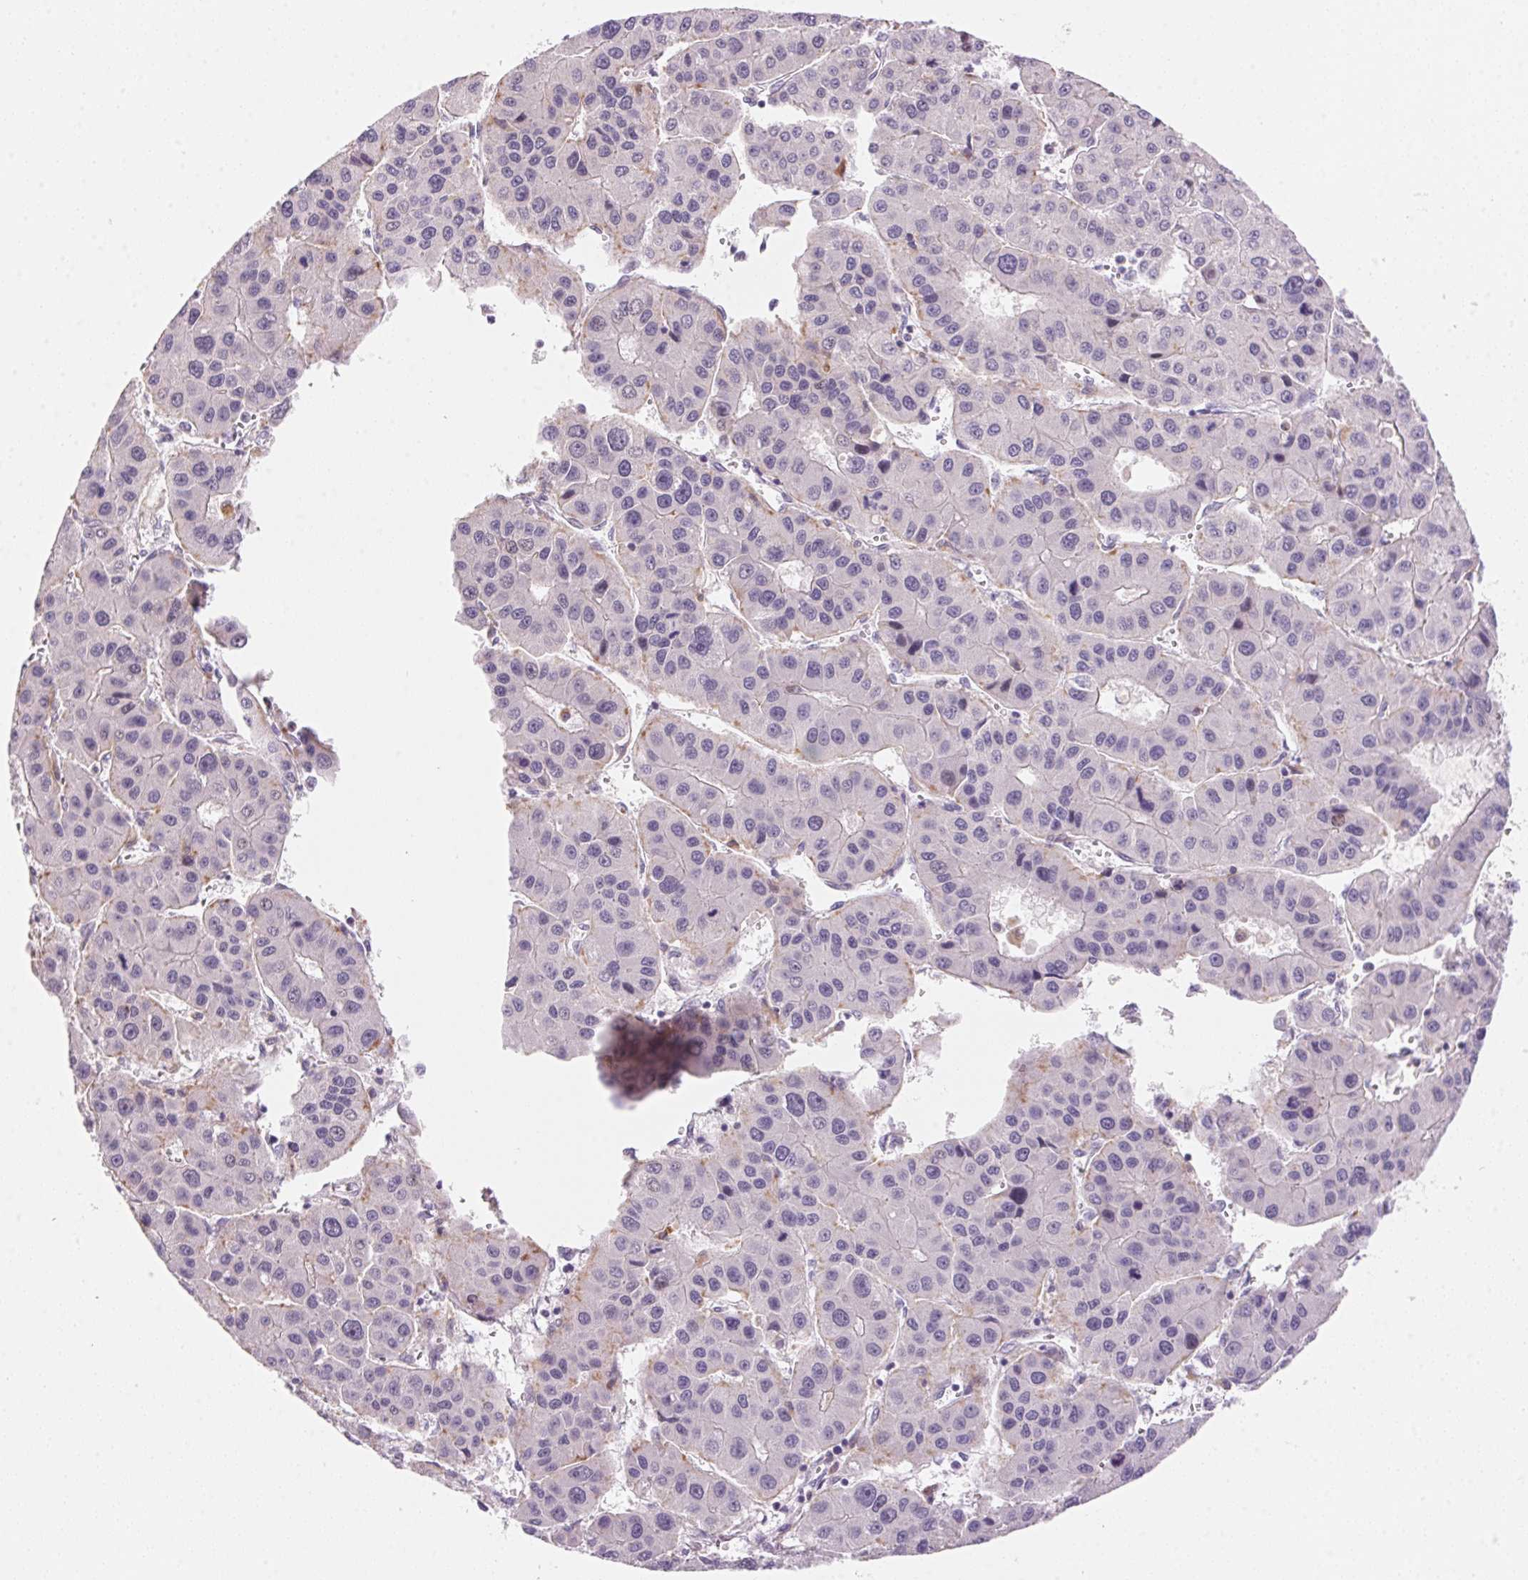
{"staining": {"intensity": "negative", "quantity": "none", "location": "none"}, "tissue": "liver cancer", "cell_type": "Tumor cells", "image_type": "cancer", "snomed": [{"axis": "morphology", "description": "Carcinoma, Hepatocellular, NOS"}, {"axis": "topography", "description": "Liver"}], "caption": "An image of liver hepatocellular carcinoma stained for a protein shows no brown staining in tumor cells.", "gene": "TEKT1", "patient": {"sex": "male", "age": 73}}